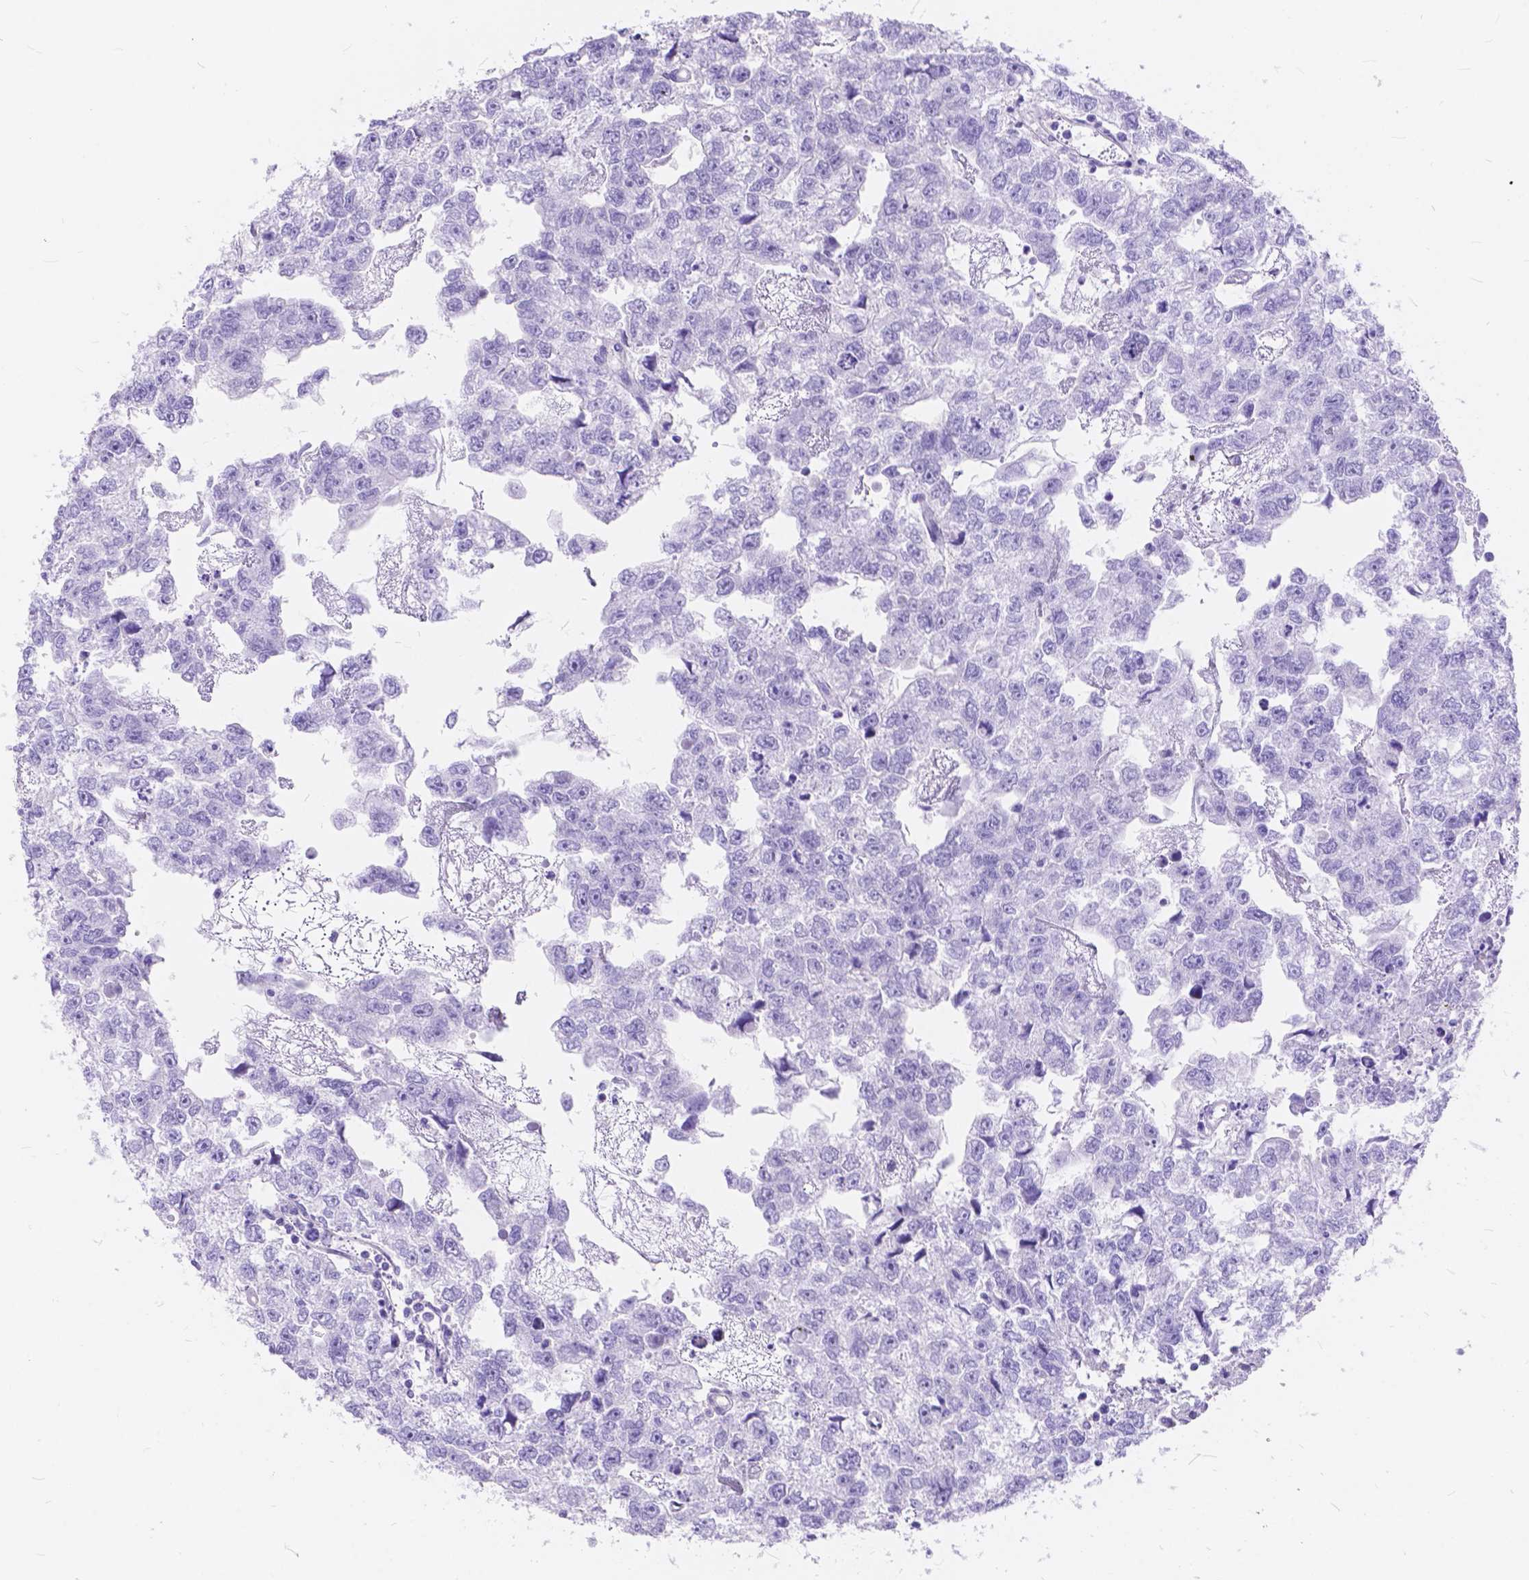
{"staining": {"intensity": "negative", "quantity": "none", "location": "none"}, "tissue": "testis cancer", "cell_type": "Tumor cells", "image_type": "cancer", "snomed": [{"axis": "morphology", "description": "Carcinoma, Embryonal, NOS"}, {"axis": "morphology", "description": "Teratoma, malignant, NOS"}, {"axis": "topography", "description": "Testis"}], "caption": "Tumor cells show no significant protein expression in testis embryonal carcinoma.", "gene": "FOXL2", "patient": {"sex": "male", "age": 44}}